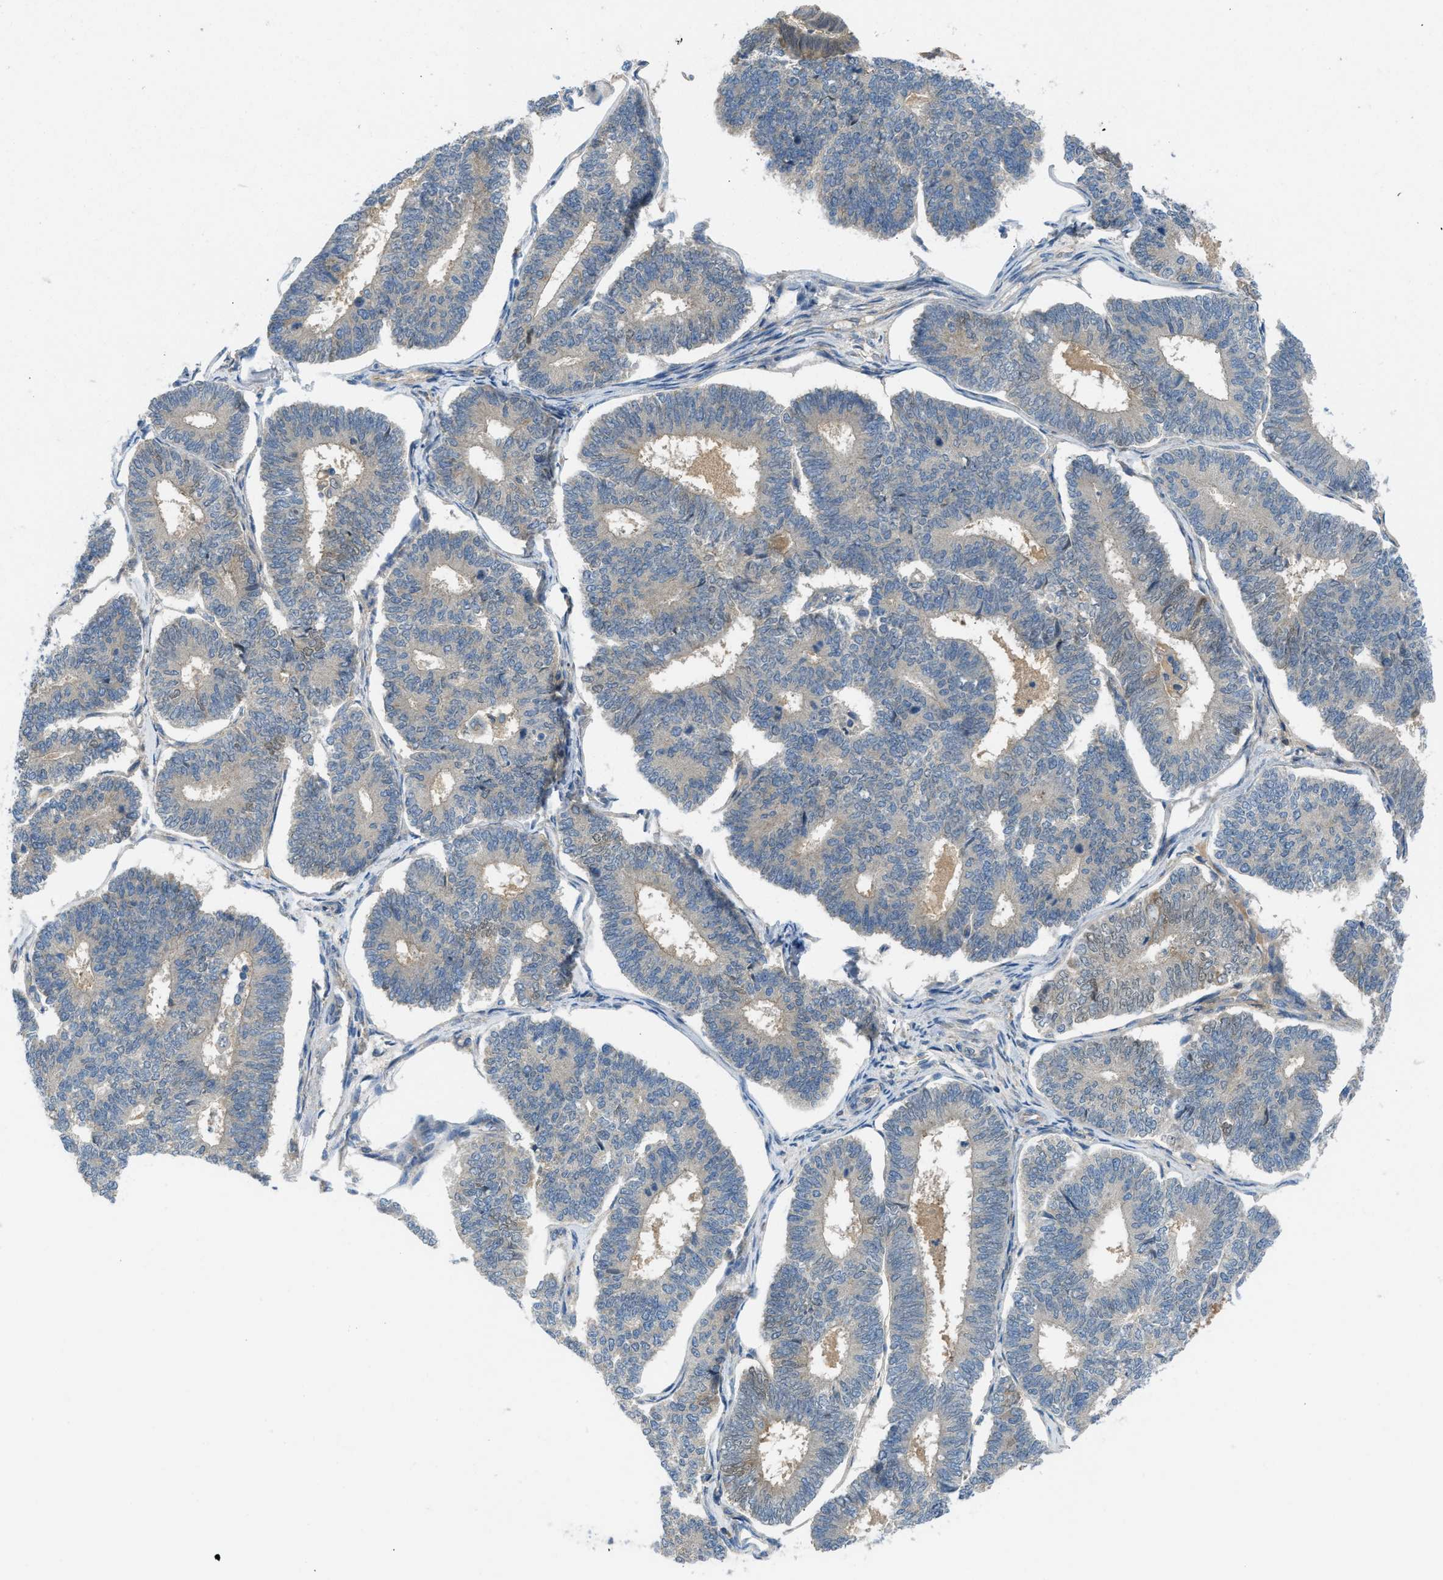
{"staining": {"intensity": "negative", "quantity": "none", "location": "none"}, "tissue": "endometrial cancer", "cell_type": "Tumor cells", "image_type": "cancer", "snomed": [{"axis": "morphology", "description": "Adenocarcinoma, NOS"}, {"axis": "topography", "description": "Endometrium"}], "caption": "Endometrial cancer was stained to show a protein in brown. There is no significant expression in tumor cells.", "gene": "ZNF251", "patient": {"sex": "female", "age": 70}}